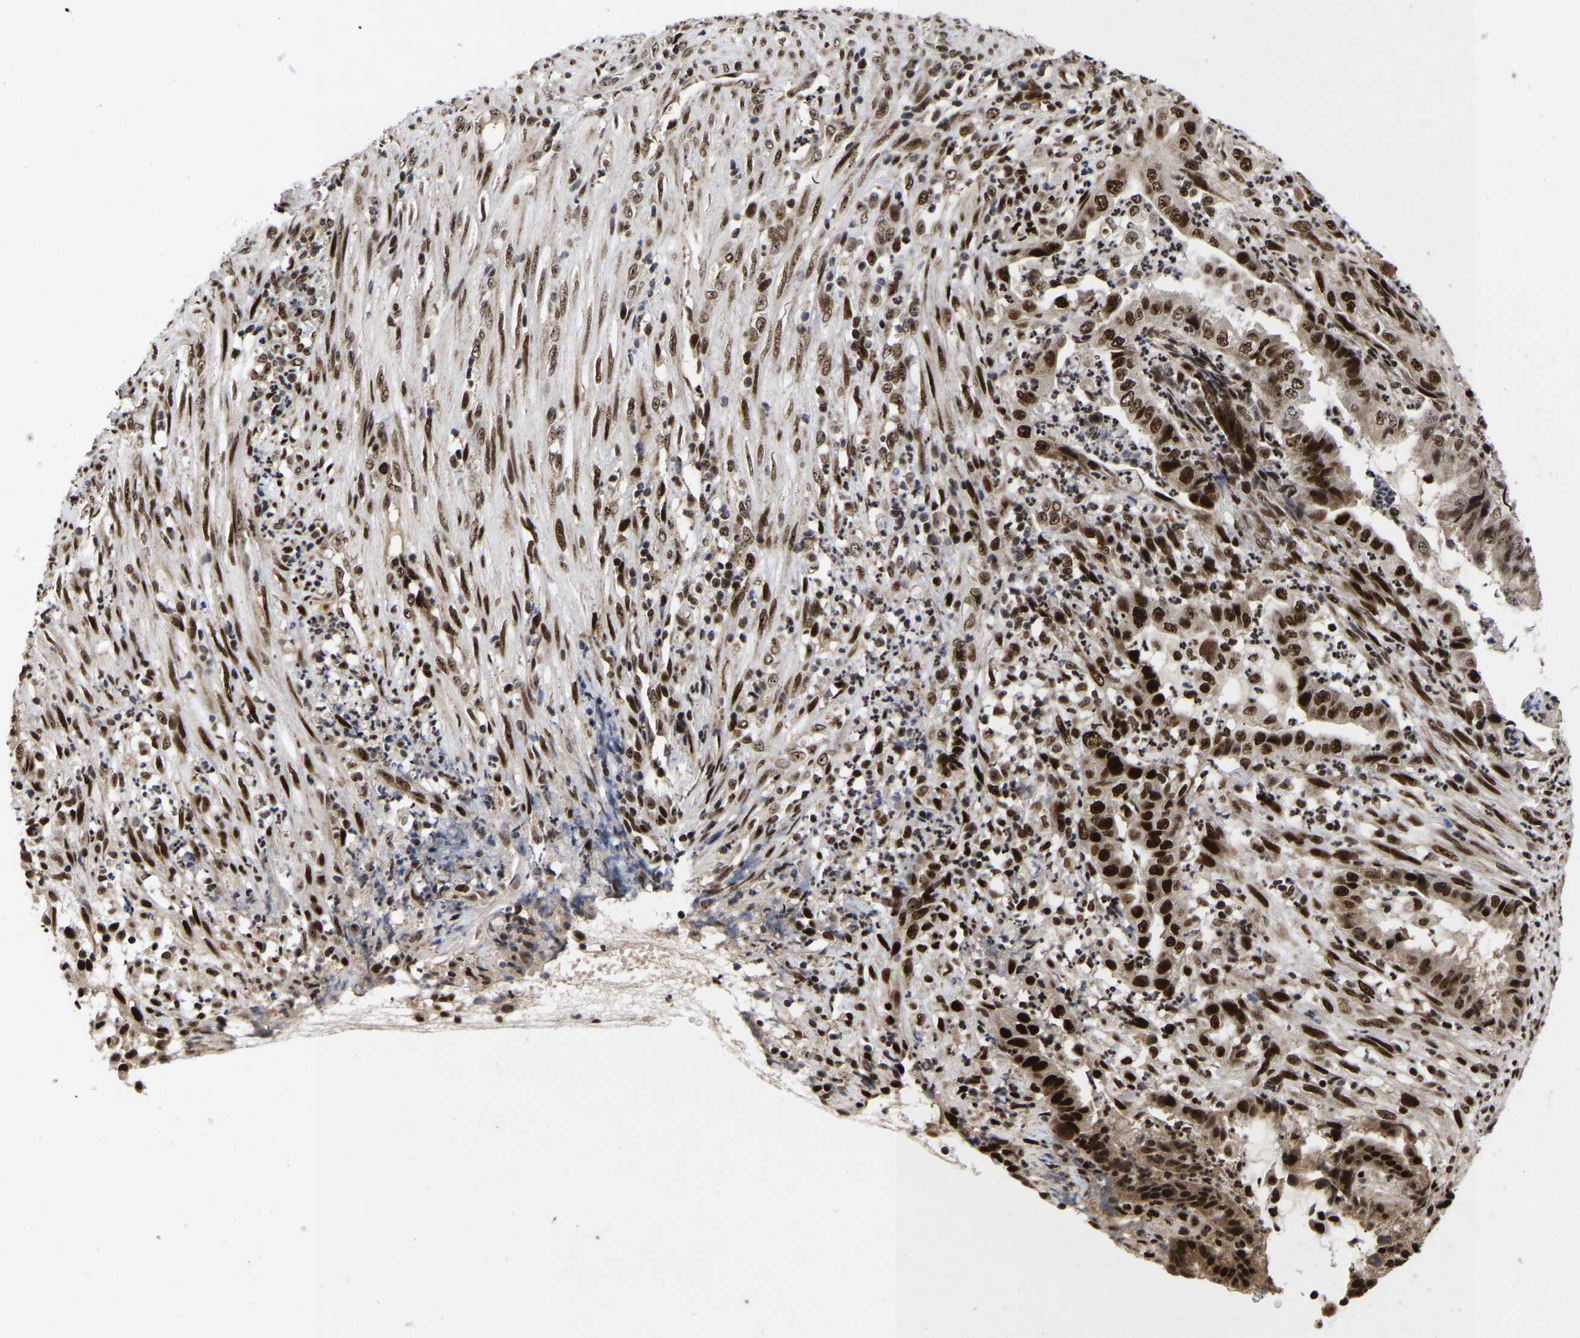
{"staining": {"intensity": "strong", "quantity": ">75%", "location": "nuclear"}, "tissue": "endometrial cancer", "cell_type": "Tumor cells", "image_type": "cancer", "snomed": [{"axis": "morphology", "description": "Adenocarcinoma, NOS"}, {"axis": "topography", "description": "Endometrium"}], "caption": "IHC photomicrograph of neoplastic tissue: adenocarcinoma (endometrial) stained using immunohistochemistry (IHC) shows high levels of strong protein expression localized specifically in the nuclear of tumor cells, appearing as a nuclear brown color.", "gene": "JUNB", "patient": {"sex": "female", "age": 51}}